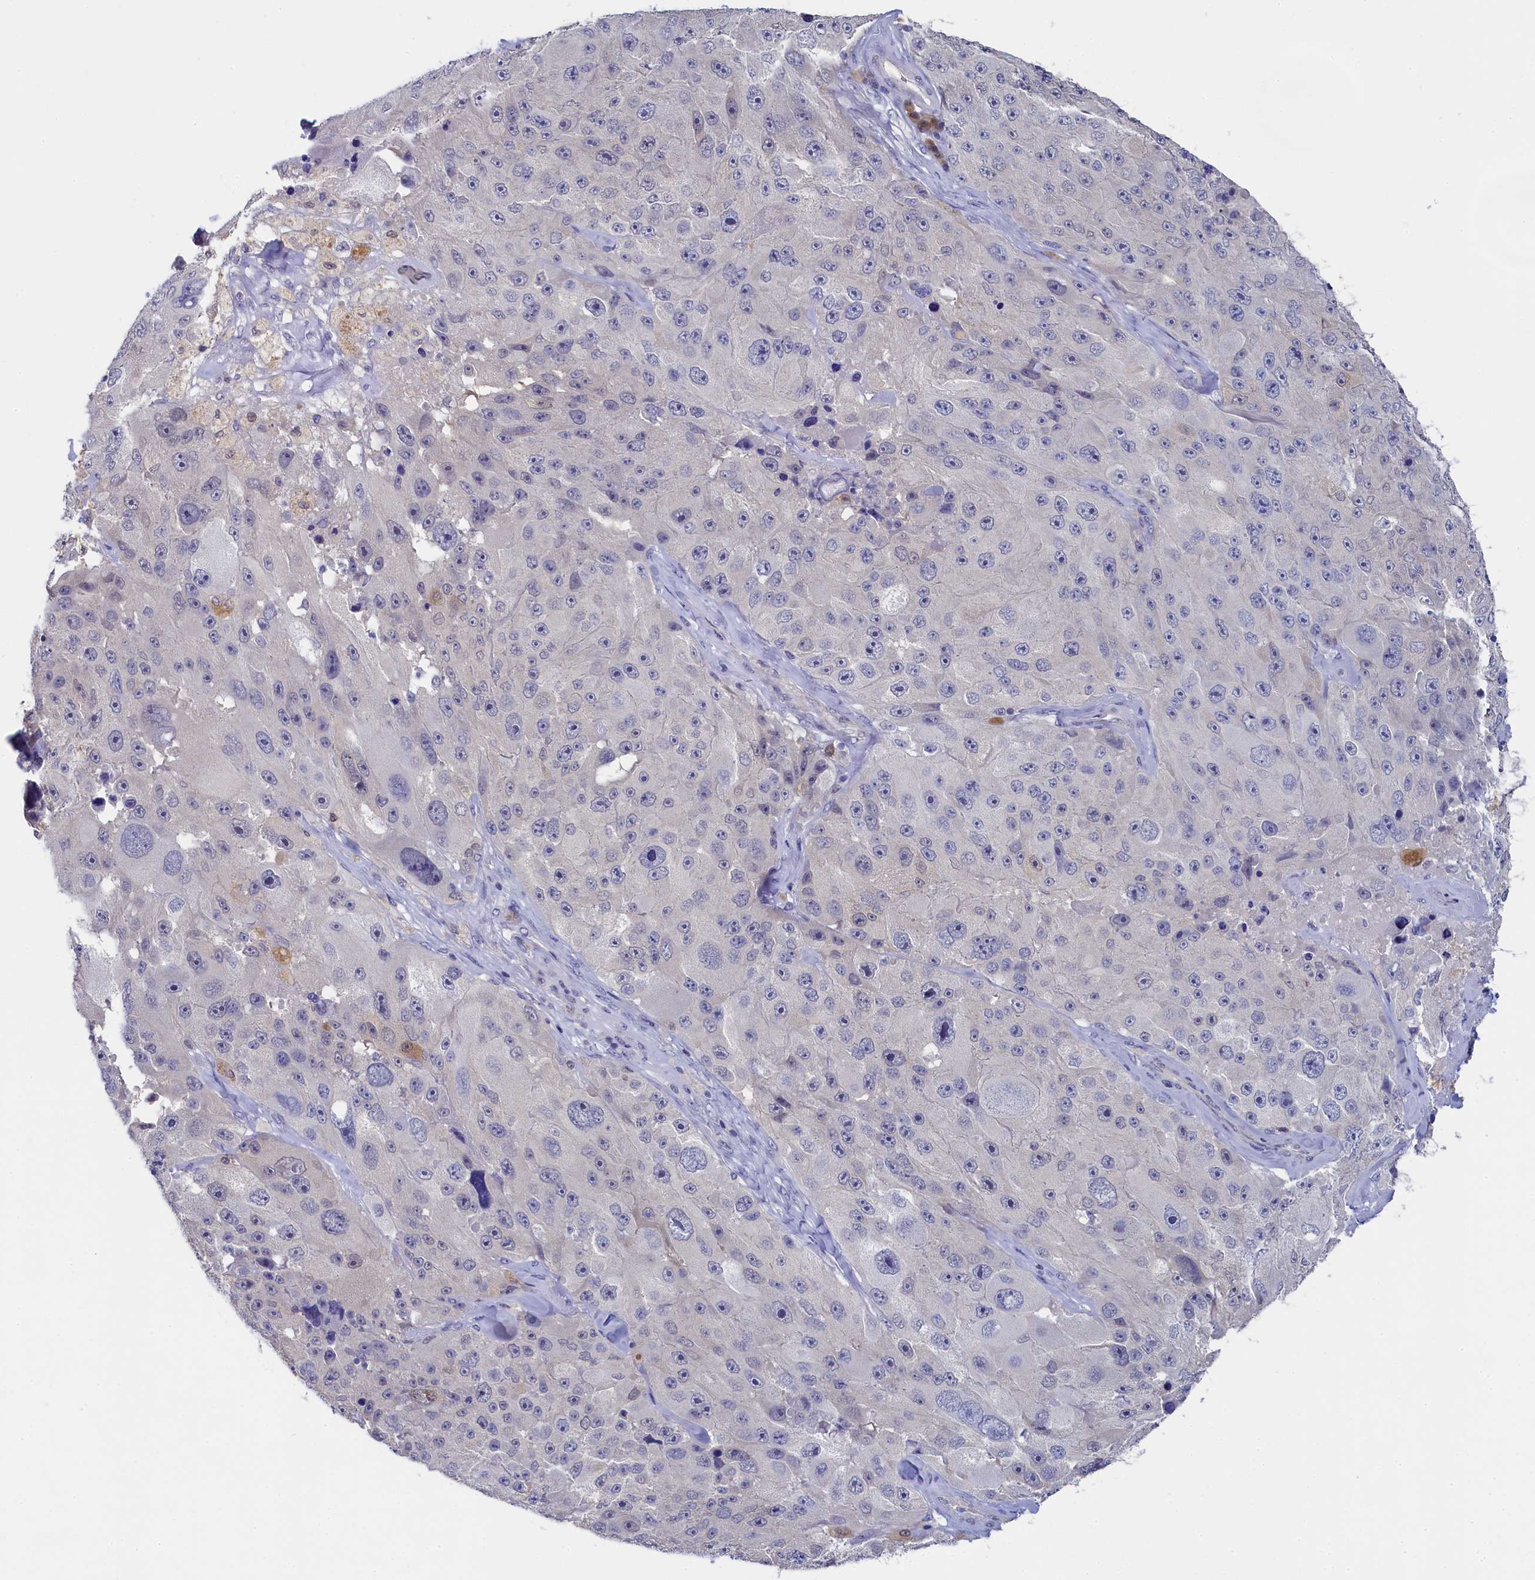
{"staining": {"intensity": "negative", "quantity": "none", "location": "none"}, "tissue": "melanoma", "cell_type": "Tumor cells", "image_type": "cancer", "snomed": [{"axis": "morphology", "description": "Malignant melanoma, Metastatic site"}, {"axis": "topography", "description": "Lymph node"}], "caption": "A photomicrograph of human melanoma is negative for staining in tumor cells.", "gene": "C11orf54", "patient": {"sex": "male", "age": 62}}